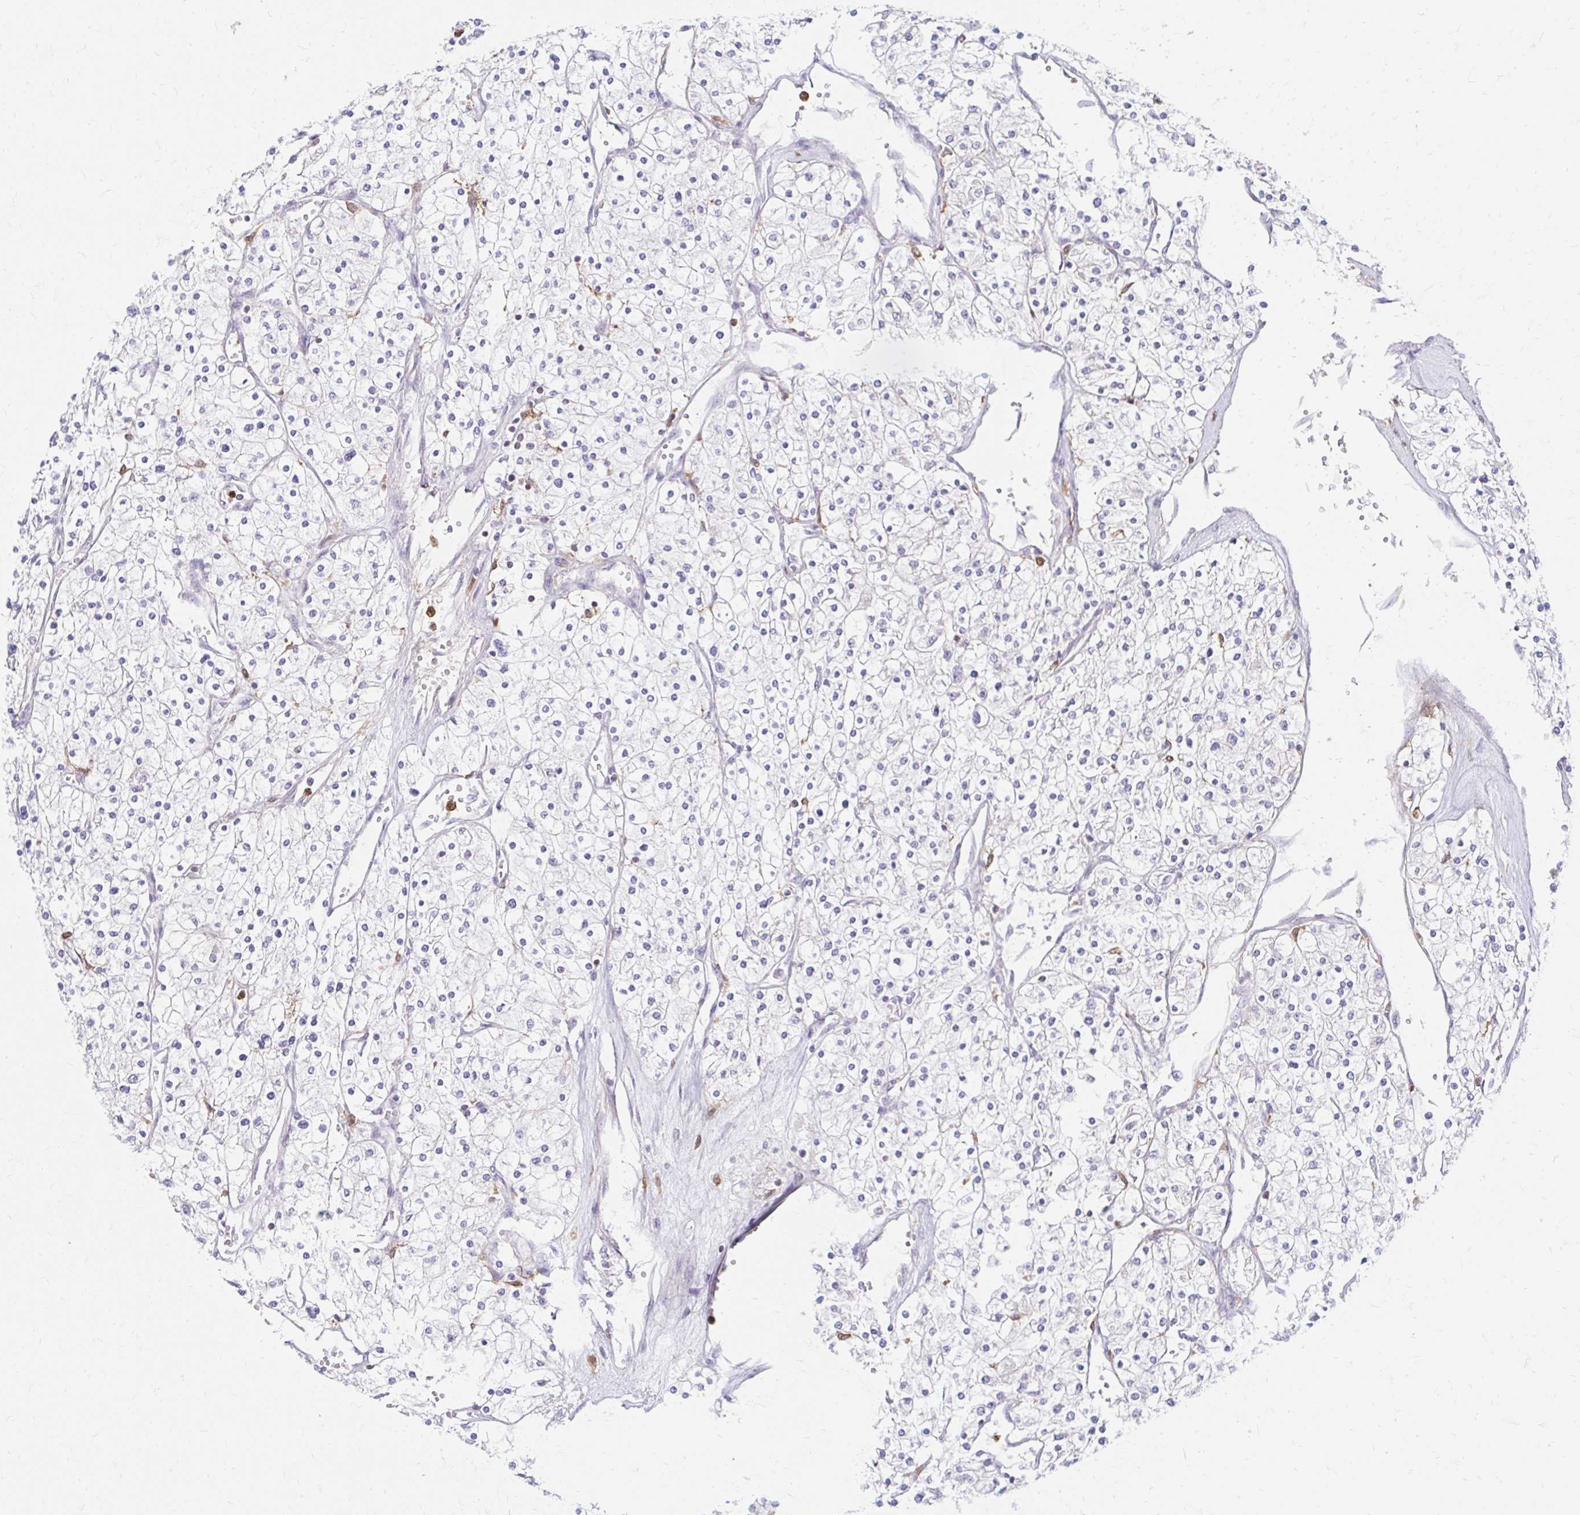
{"staining": {"intensity": "negative", "quantity": "none", "location": "none"}, "tissue": "renal cancer", "cell_type": "Tumor cells", "image_type": "cancer", "snomed": [{"axis": "morphology", "description": "Adenocarcinoma, NOS"}, {"axis": "topography", "description": "Kidney"}], "caption": "Immunohistochemistry of renal adenocarcinoma displays no positivity in tumor cells.", "gene": "PYCARD", "patient": {"sex": "male", "age": 80}}